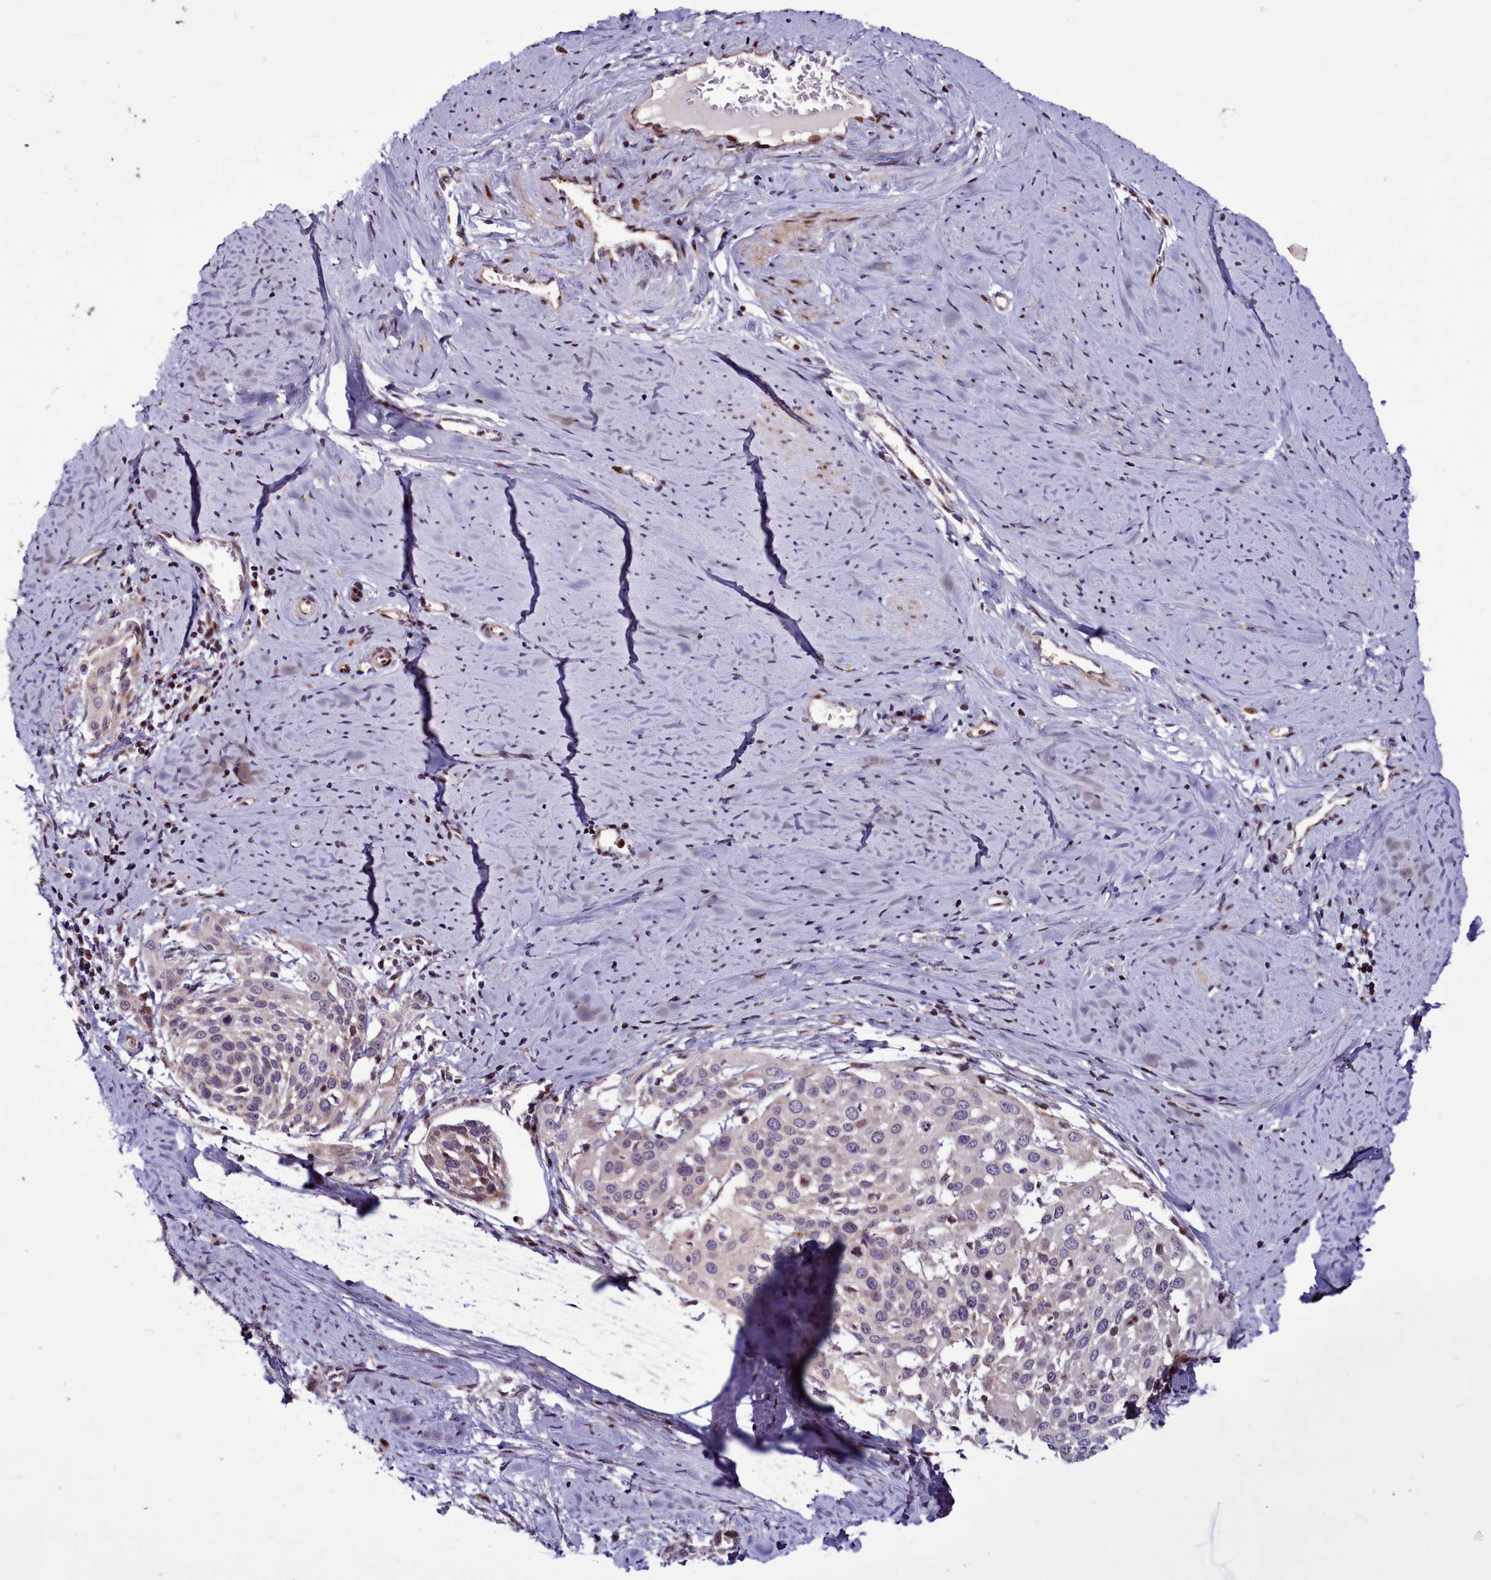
{"staining": {"intensity": "weak", "quantity": "<25%", "location": "cytoplasmic/membranous"}, "tissue": "cervical cancer", "cell_type": "Tumor cells", "image_type": "cancer", "snomed": [{"axis": "morphology", "description": "Squamous cell carcinoma, NOS"}, {"axis": "topography", "description": "Cervix"}], "caption": "Immunohistochemical staining of cervical cancer displays no significant staining in tumor cells.", "gene": "WBP11", "patient": {"sex": "female", "age": 44}}